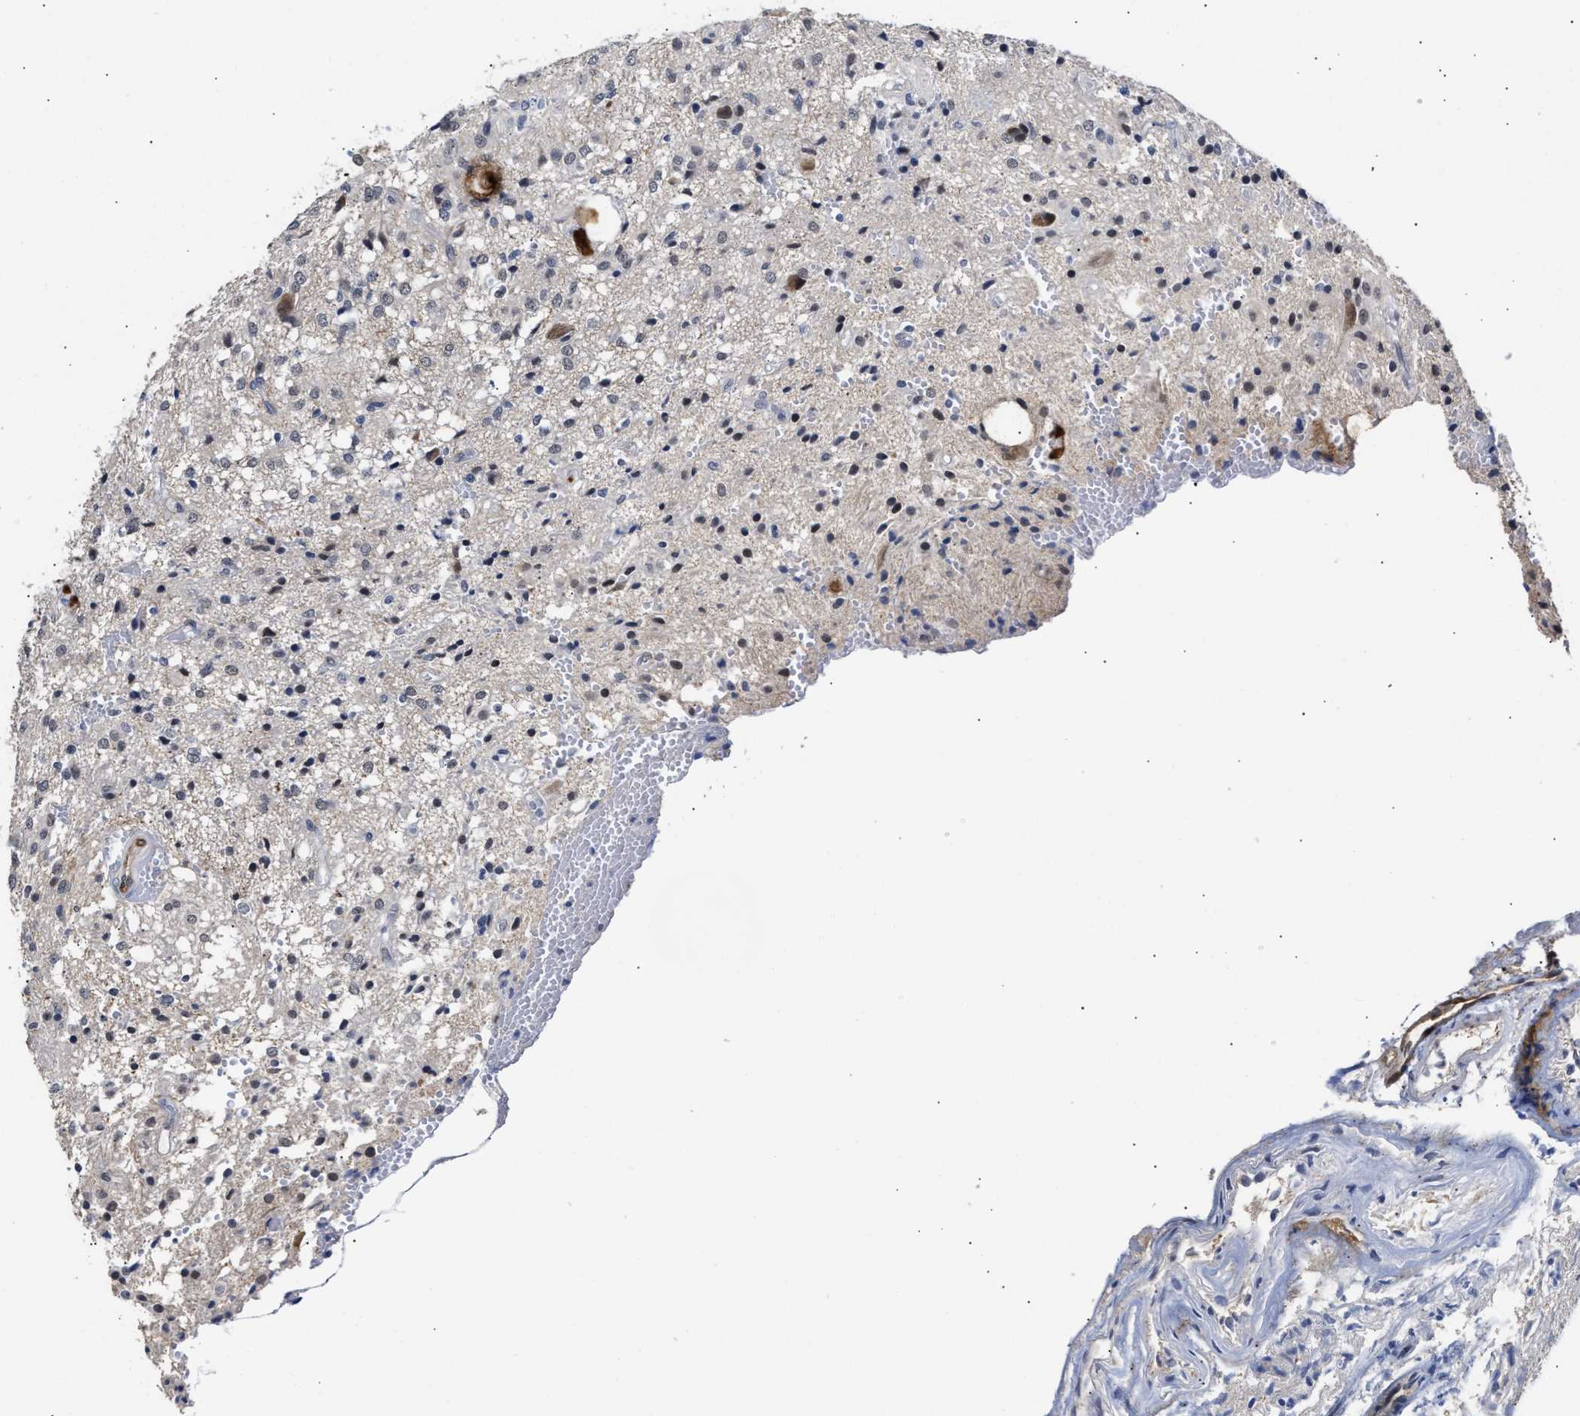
{"staining": {"intensity": "negative", "quantity": "none", "location": "none"}, "tissue": "glioma", "cell_type": "Tumor cells", "image_type": "cancer", "snomed": [{"axis": "morphology", "description": "Glioma, malignant, High grade"}, {"axis": "topography", "description": "Brain"}], "caption": "This is an immunohistochemistry (IHC) histopathology image of glioma. There is no staining in tumor cells.", "gene": "AHNAK2", "patient": {"sex": "female", "age": 59}}